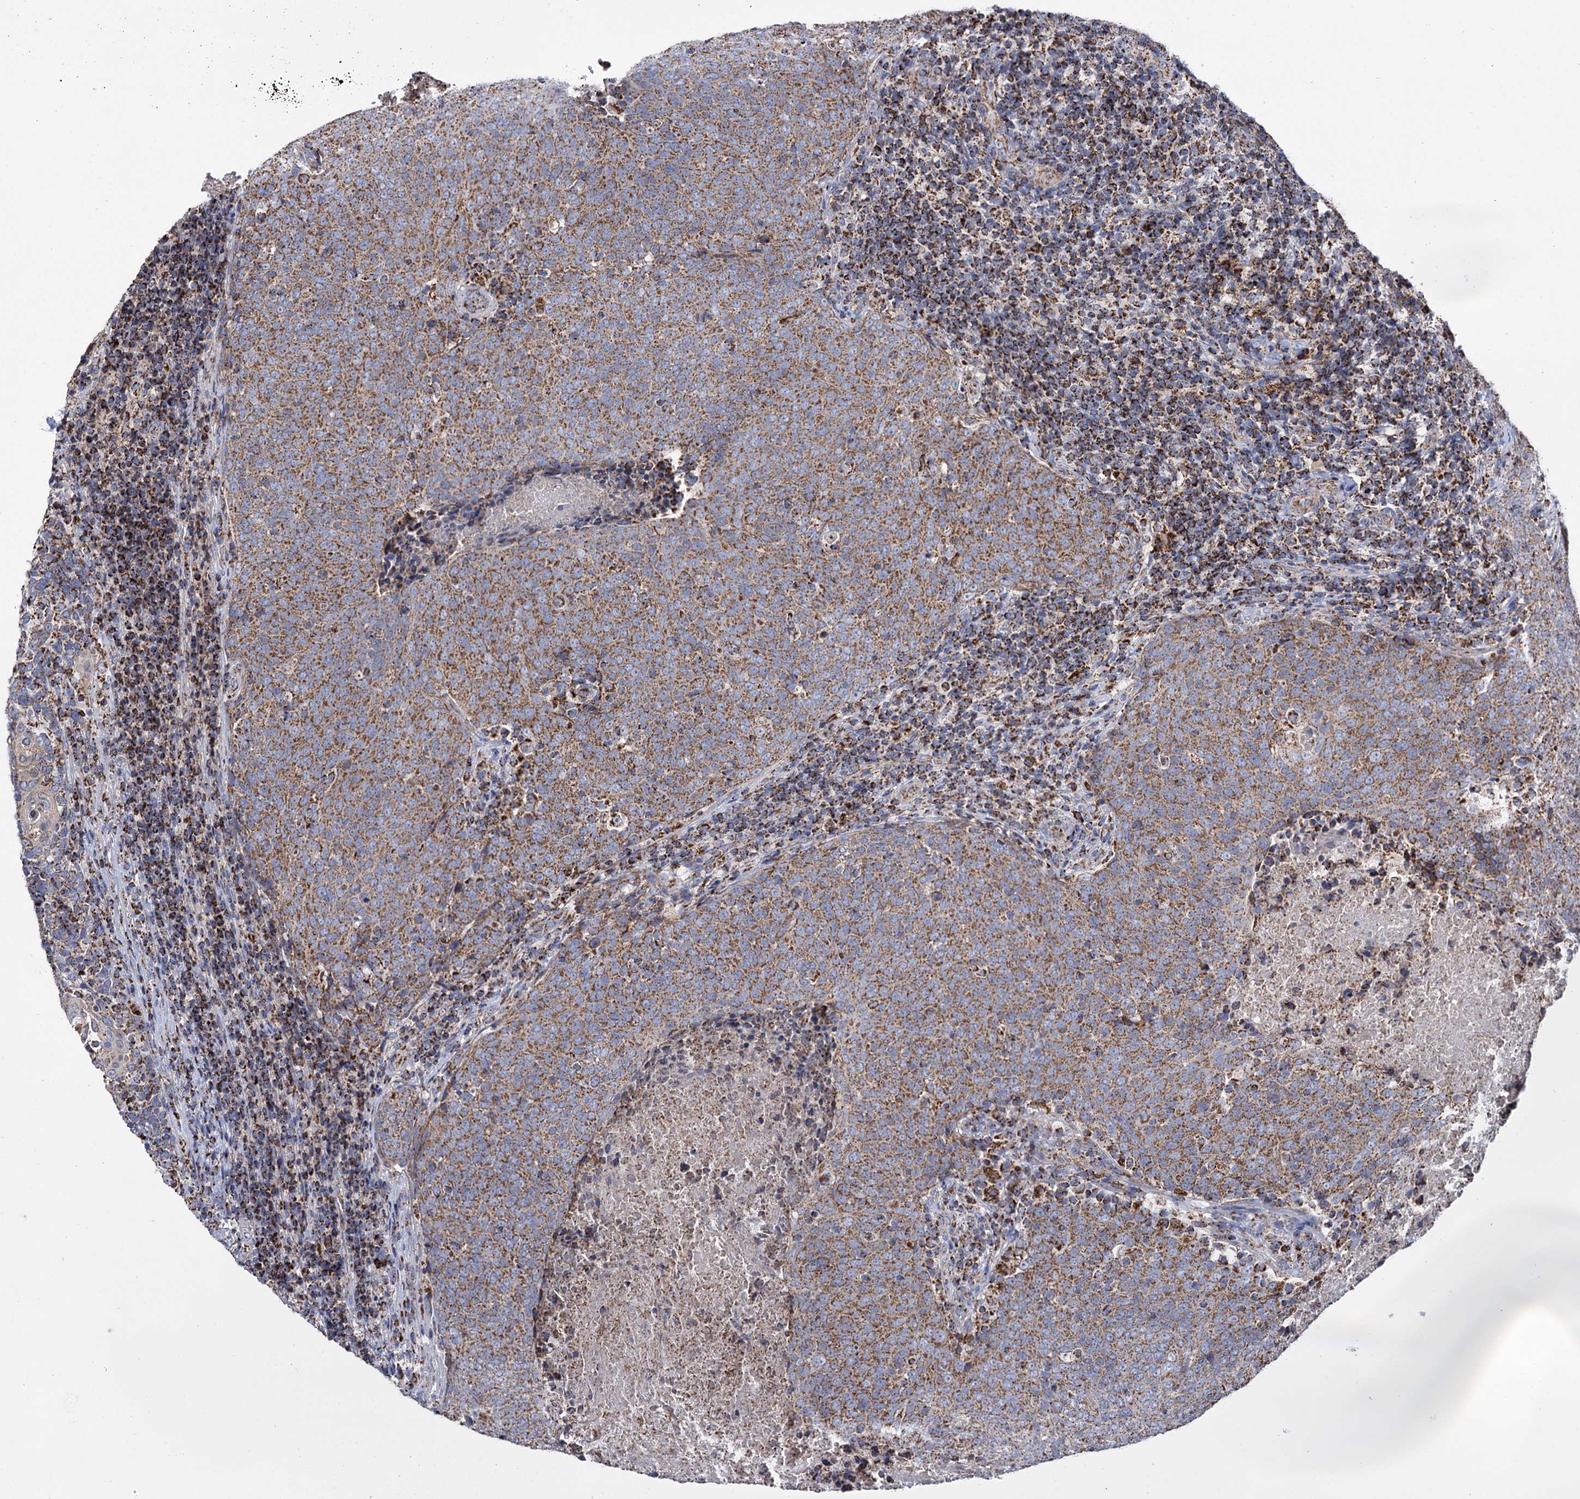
{"staining": {"intensity": "moderate", "quantity": ">75%", "location": "cytoplasmic/membranous"}, "tissue": "head and neck cancer", "cell_type": "Tumor cells", "image_type": "cancer", "snomed": [{"axis": "morphology", "description": "Squamous cell carcinoma, NOS"}, {"axis": "morphology", "description": "Squamous cell carcinoma, metastatic, NOS"}, {"axis": "topography", "description": "Lymph node"}, {"axis": "topography", "description": "Head-Neck"}], "caption": "Tumor cells reveal medium levels of moderate cytoplasmic/membranous expression in approximately >75% of cells in head and neck cancer (metastatic squamous cell carcinoma). (DAB IHC, brown staining for protein, blue staining for nuclei).", "gene": "ABHD10", "patient": {"sex": "male", "age": 62}}